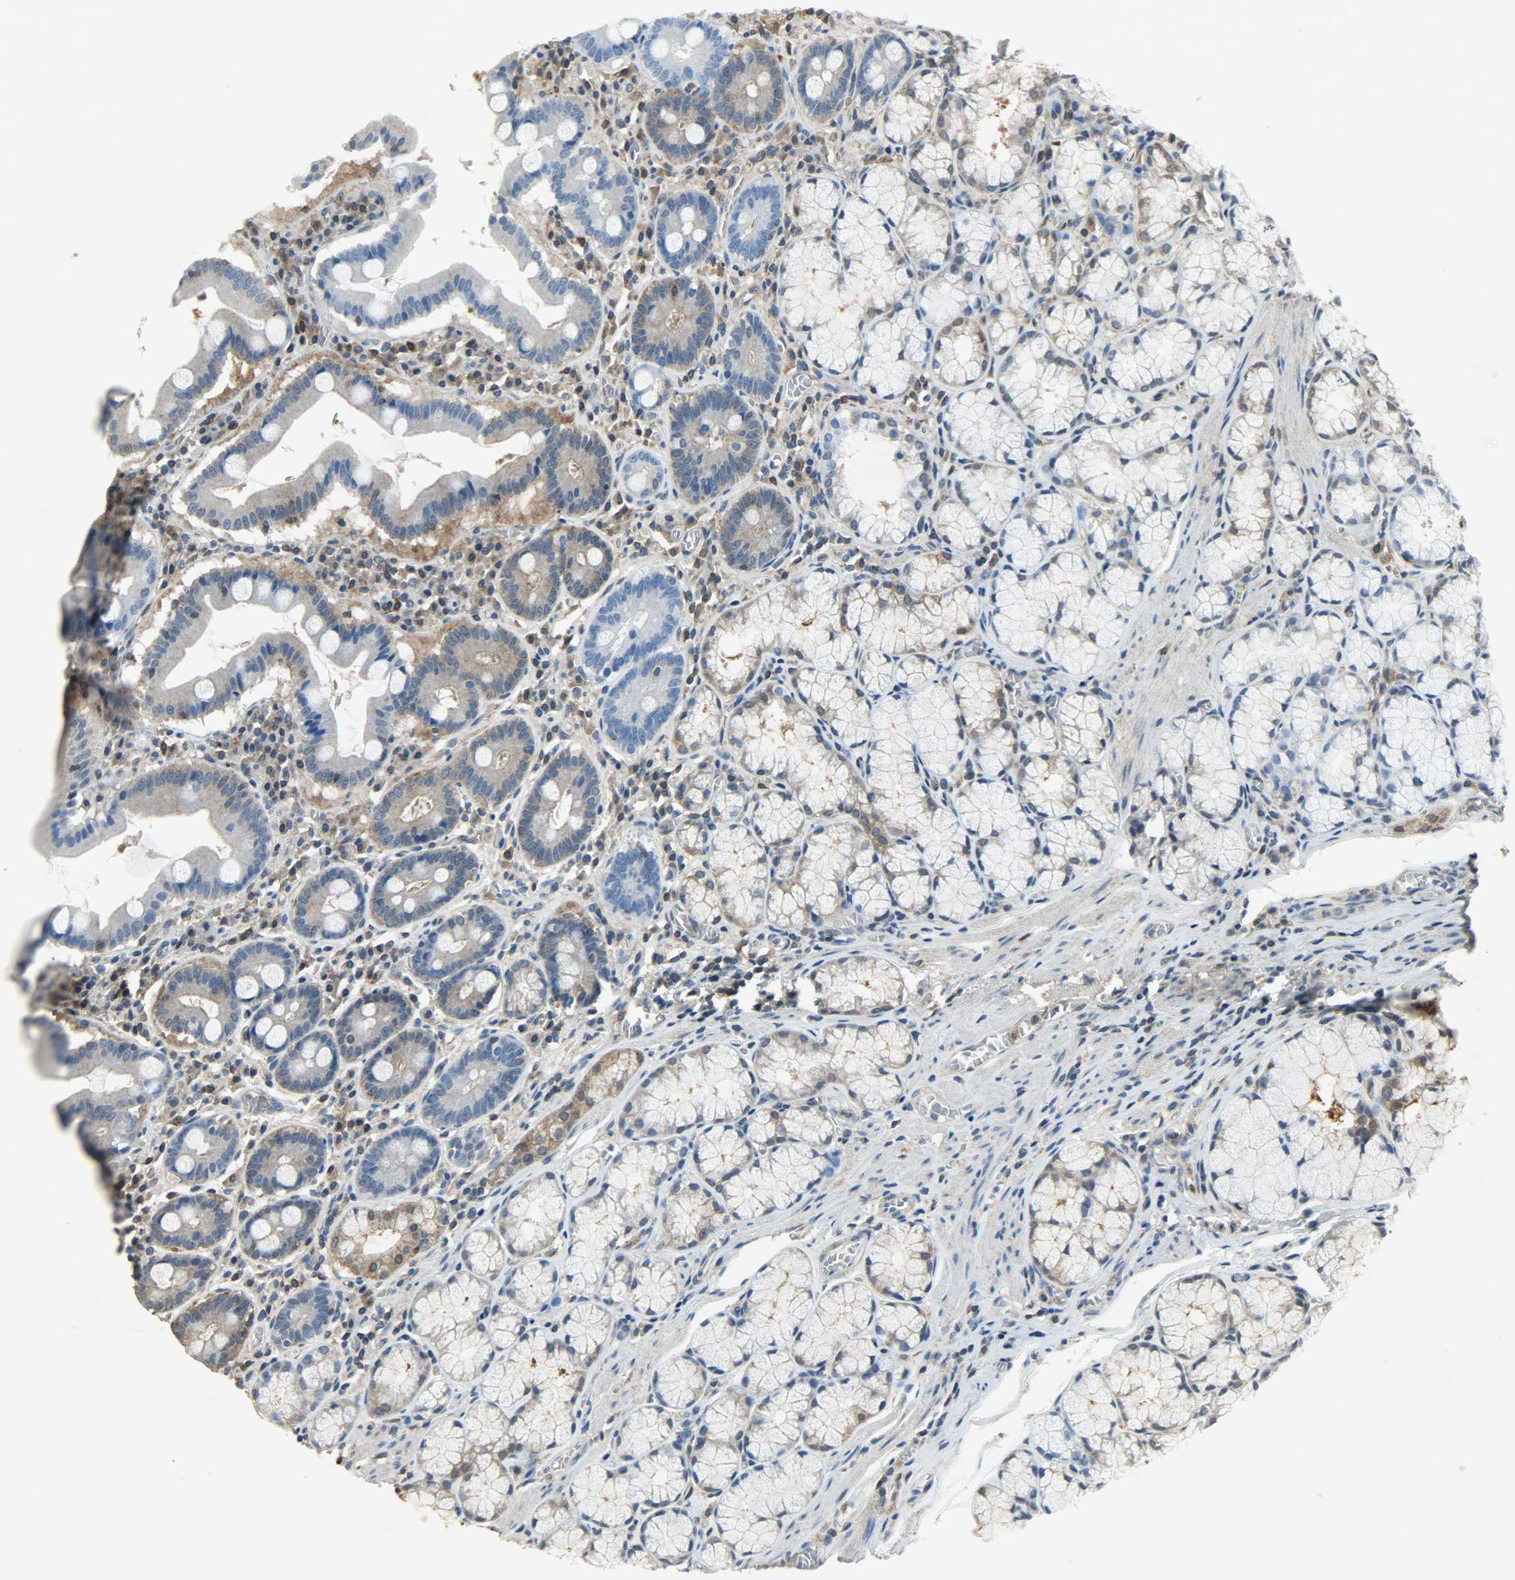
{"staining": {"intensity": "weak", "quantity": "25%-75%", "location": "cytoplasmic/membranous"}, "tissue": "stomach", "cell_type": "Glandular cells", "image_type": "normal", "snomed": [{"axis": "morphology", "description": "Normal tissue, NOS"}, {"axis": "topography", "description": "Stomach, lower"}], "caption": "A photomicrograph of human stomach stained for a protein shows weak cytoplasmic/membranous brown staining in glandular cells. The staining was performed using DAB, with brown indicating positive protein expression. Nuclei are stained blue with hematoxylin.", "gene": "LDHB", "patient": {"sex": "male", "age": 56}}